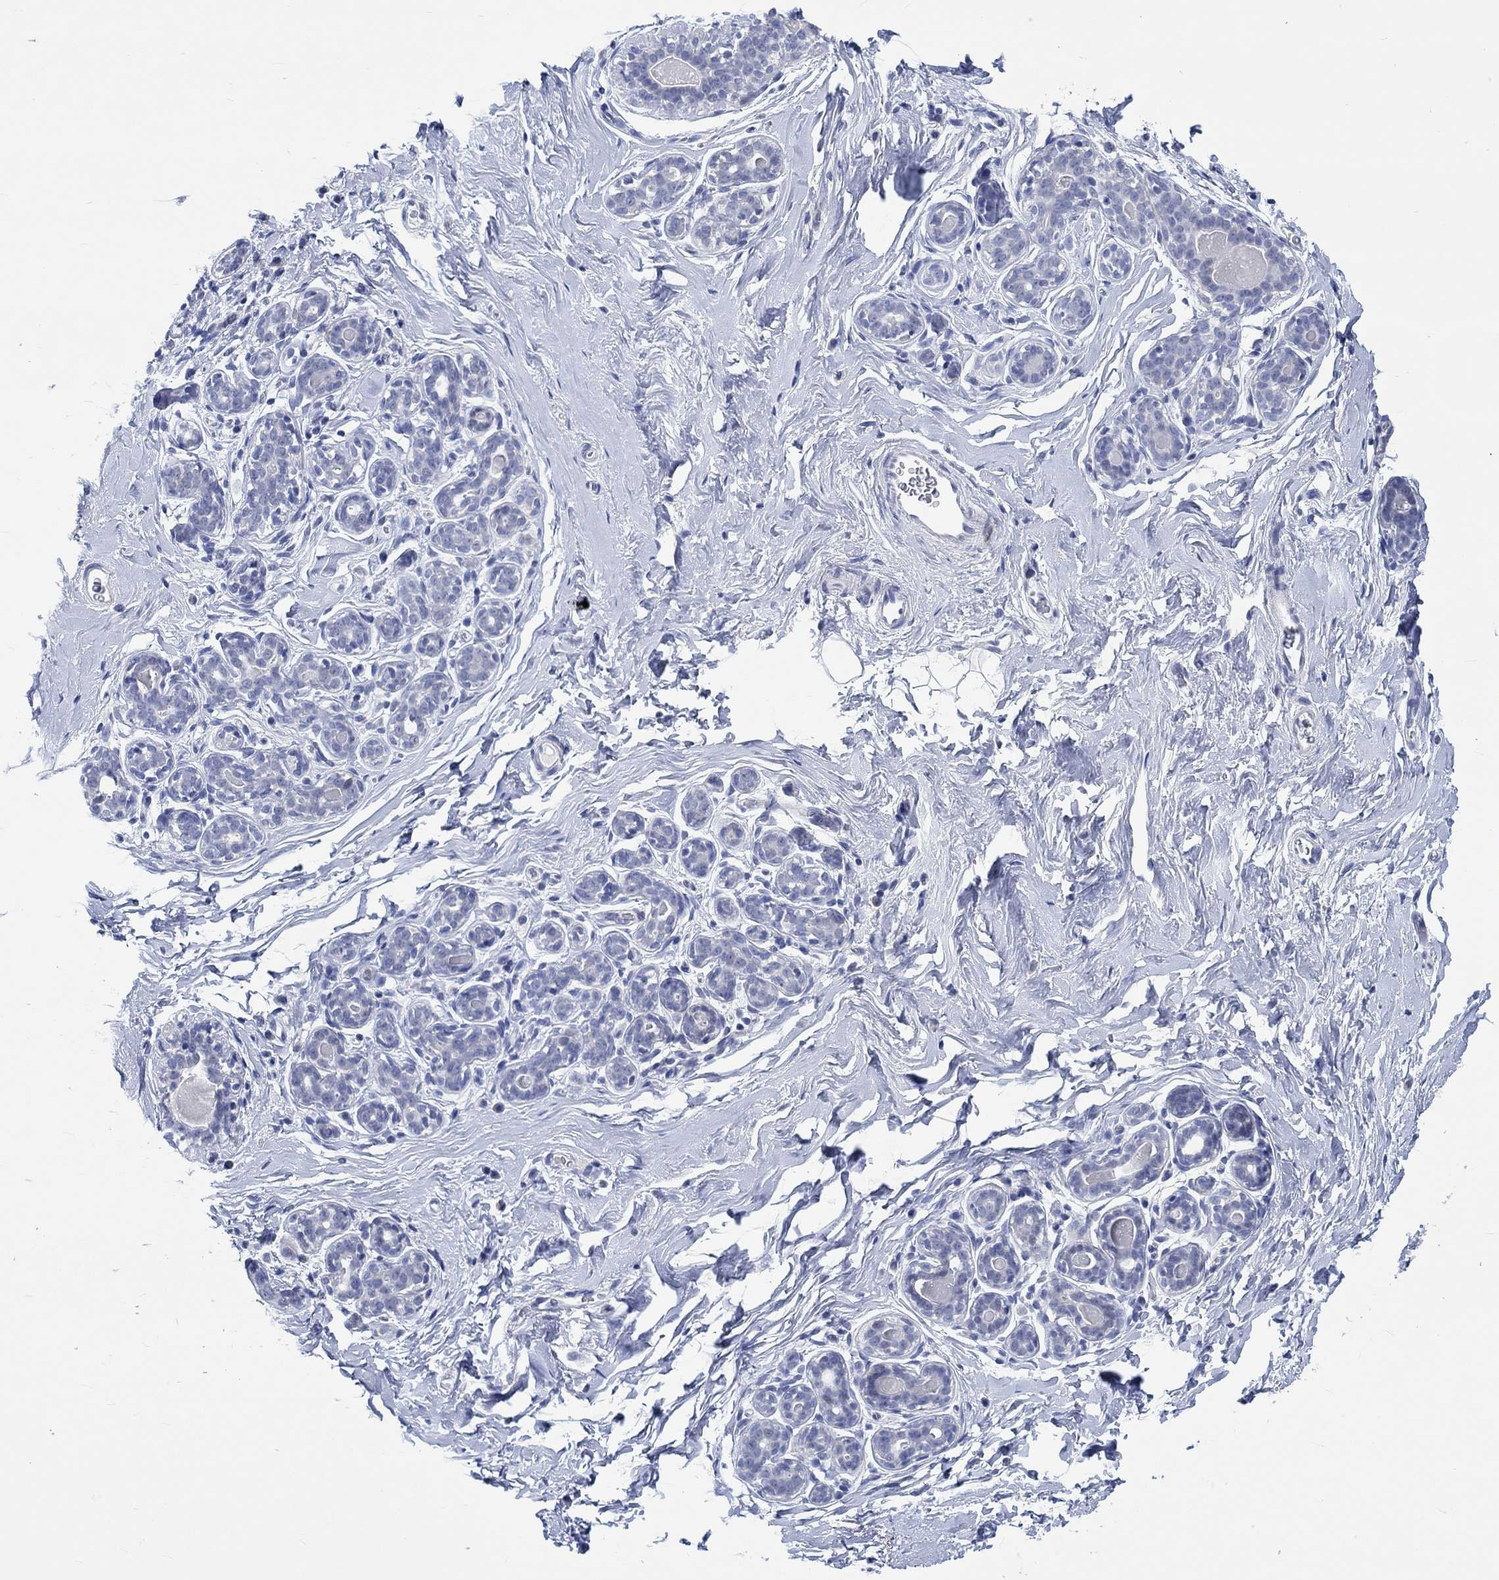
{"staining": {"intensity": "negative", "quantity": "none", "location": "none"}, "tissue": "breast", "cell_type": "Adipocytes", "image_type": "normal", "snomed": [{"axis": "morphology", "description": "Normal tissue, NOS"}, {"axis": "topography", "description": "Skin"}, {"axis": "topography", "description": "Breast"}], "caption": "This photomicrograph is of normal breast stained with IHC to label a protein in brown with the nuclei are counter-stained blue. There is no expression in adipocytes. (Brightfield microscopy of DAB immunohistochemistry at high magnification).", "gene": "C4orf47", "patient": {"sex": "female", "age": 43}}